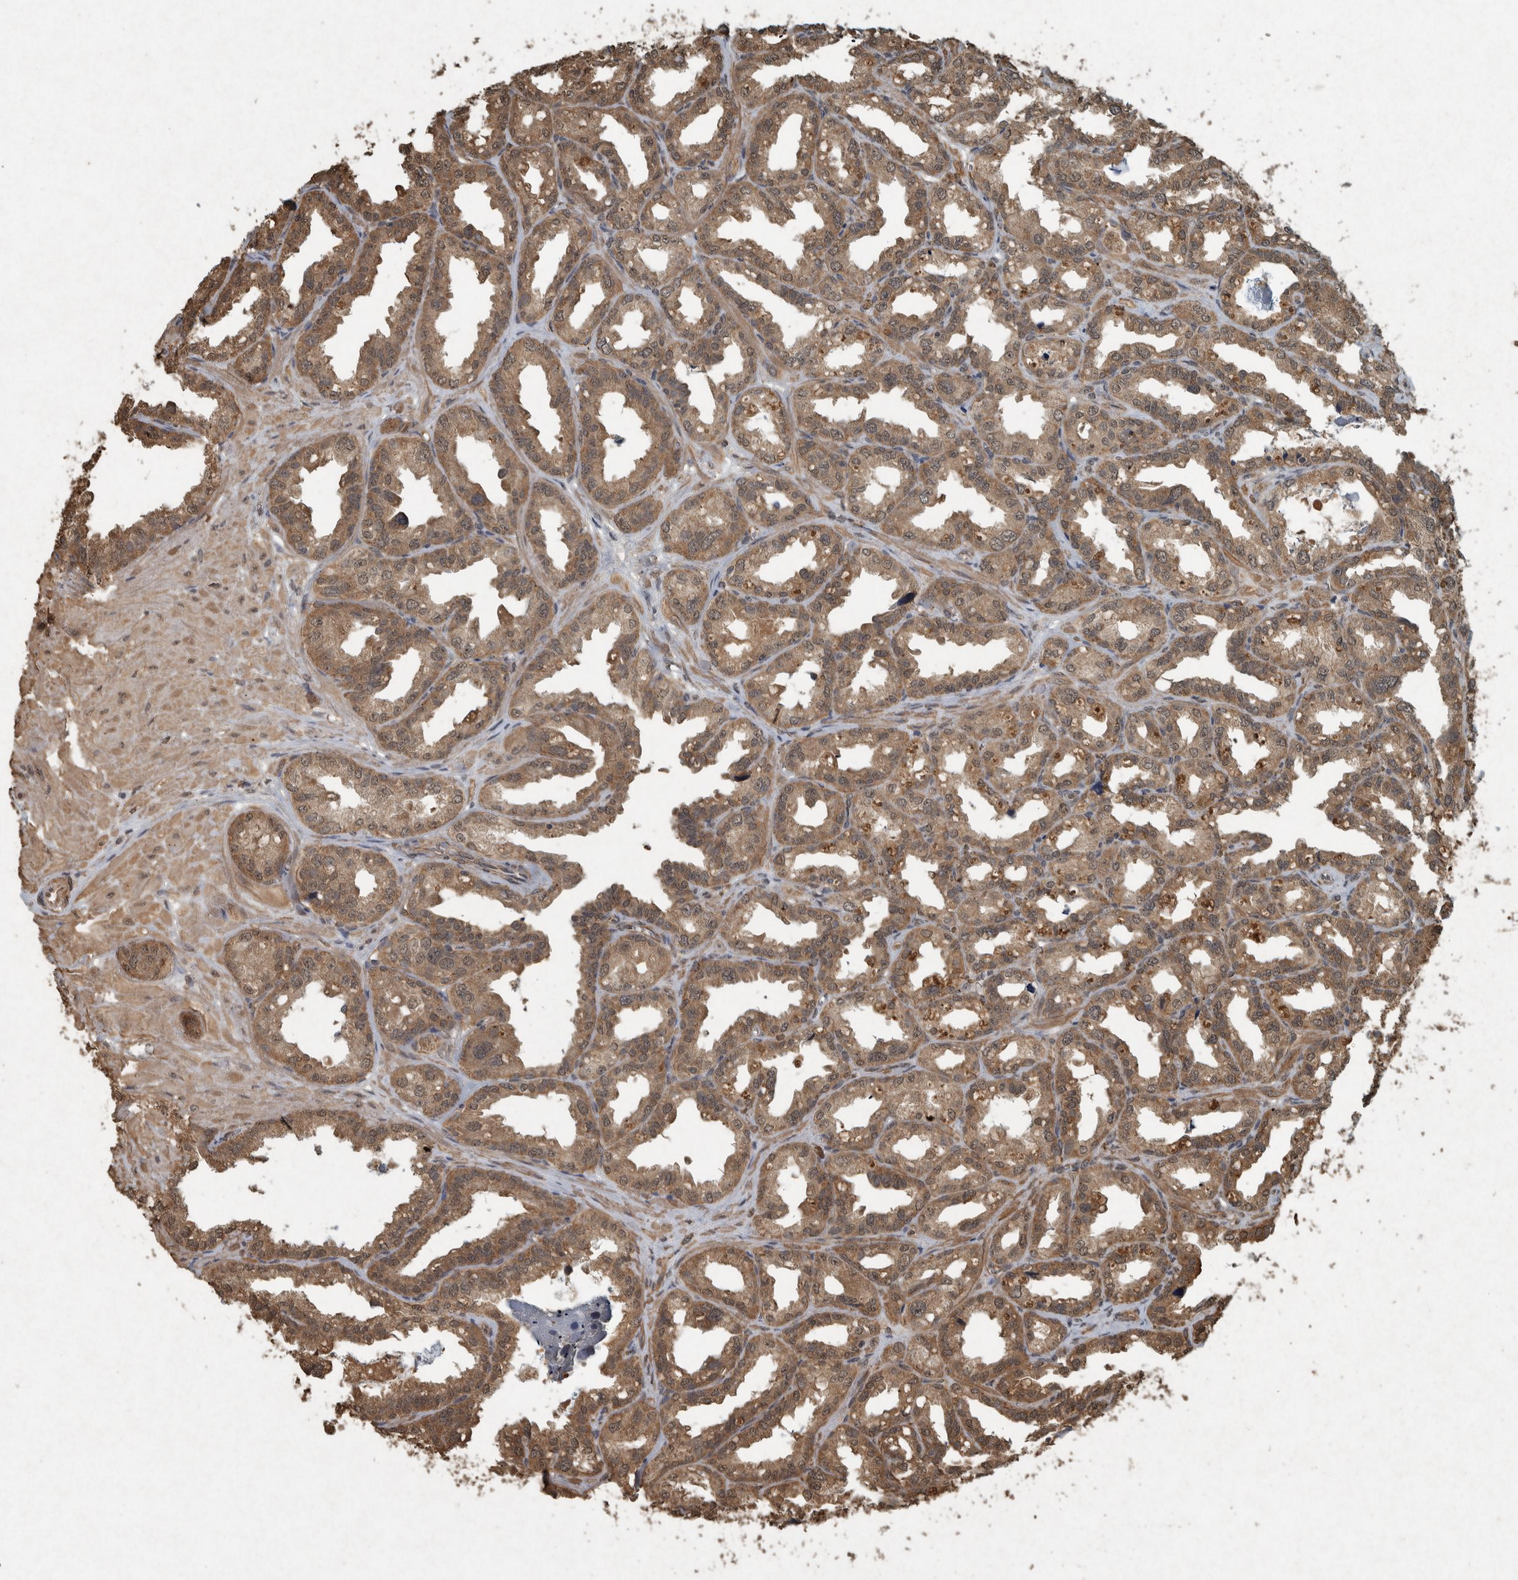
{"staining": {"intensity": "moderate", "quantity": ">75%", "location": "cytoplasmic/membranous,nuclear"}, "tissue": "seminal vesicle", "cell_type": "Glandular cells", "image_type": "normal", "snomed": [{"axis": "morphology", "description": "Normal tissue, NOS"}, {"axis": "topography", "description": "Prostate"}, {"axis": "topography", "description": "Seminal veicle"}], "caption": "Immunohistochemistry photomicrograph of unremarkable human seminal vesicle stained for a protein (brown), which displays medium levels of moderate cytoplasmic/membranous,nuclear staining in approximately >75% of glandular cells.", "gene": "ARHGEF12", "patient": {"sex": "male", "age": 51}}